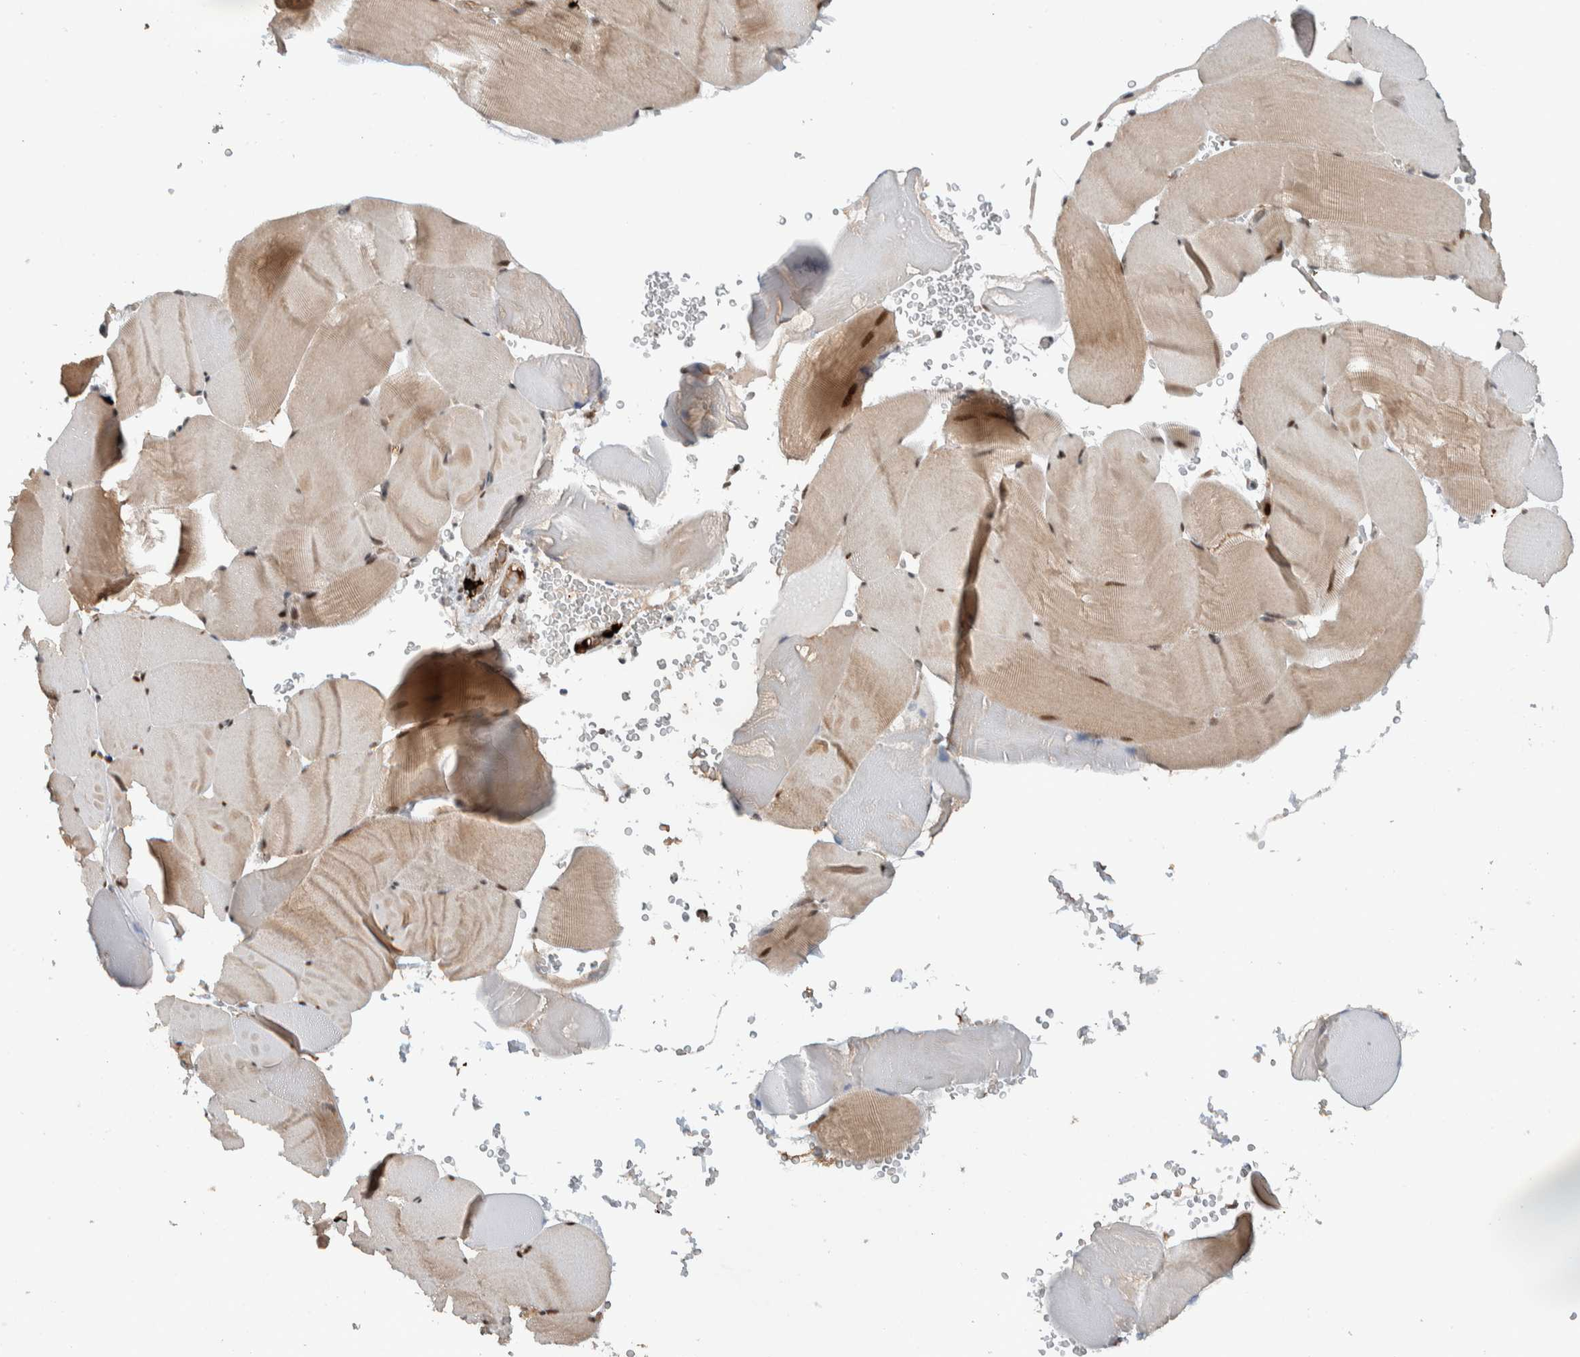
{"staining": {"intensity": "moderate", "quantity": "25%-75%", "location": "cytoplasmic/membranous,nuclear"}, "tissue": "skeletal muscle", "cell_type": "Myocytes", "image_type": "normal", "snomed": [{"axis": "morphology", "description": "Normal tissue, NOS"}, {"axis": "topography", "description": "Skeletal muscle"}], "caption": "Immunohistochemical staining of benign skeletal muscle reveals moderate cytoplasmic/membranous,nuclear protein expression in about 25%-75% of myocytes.", "gene": "ZFP91", "patient": {"sex": "male", "age": 62}}